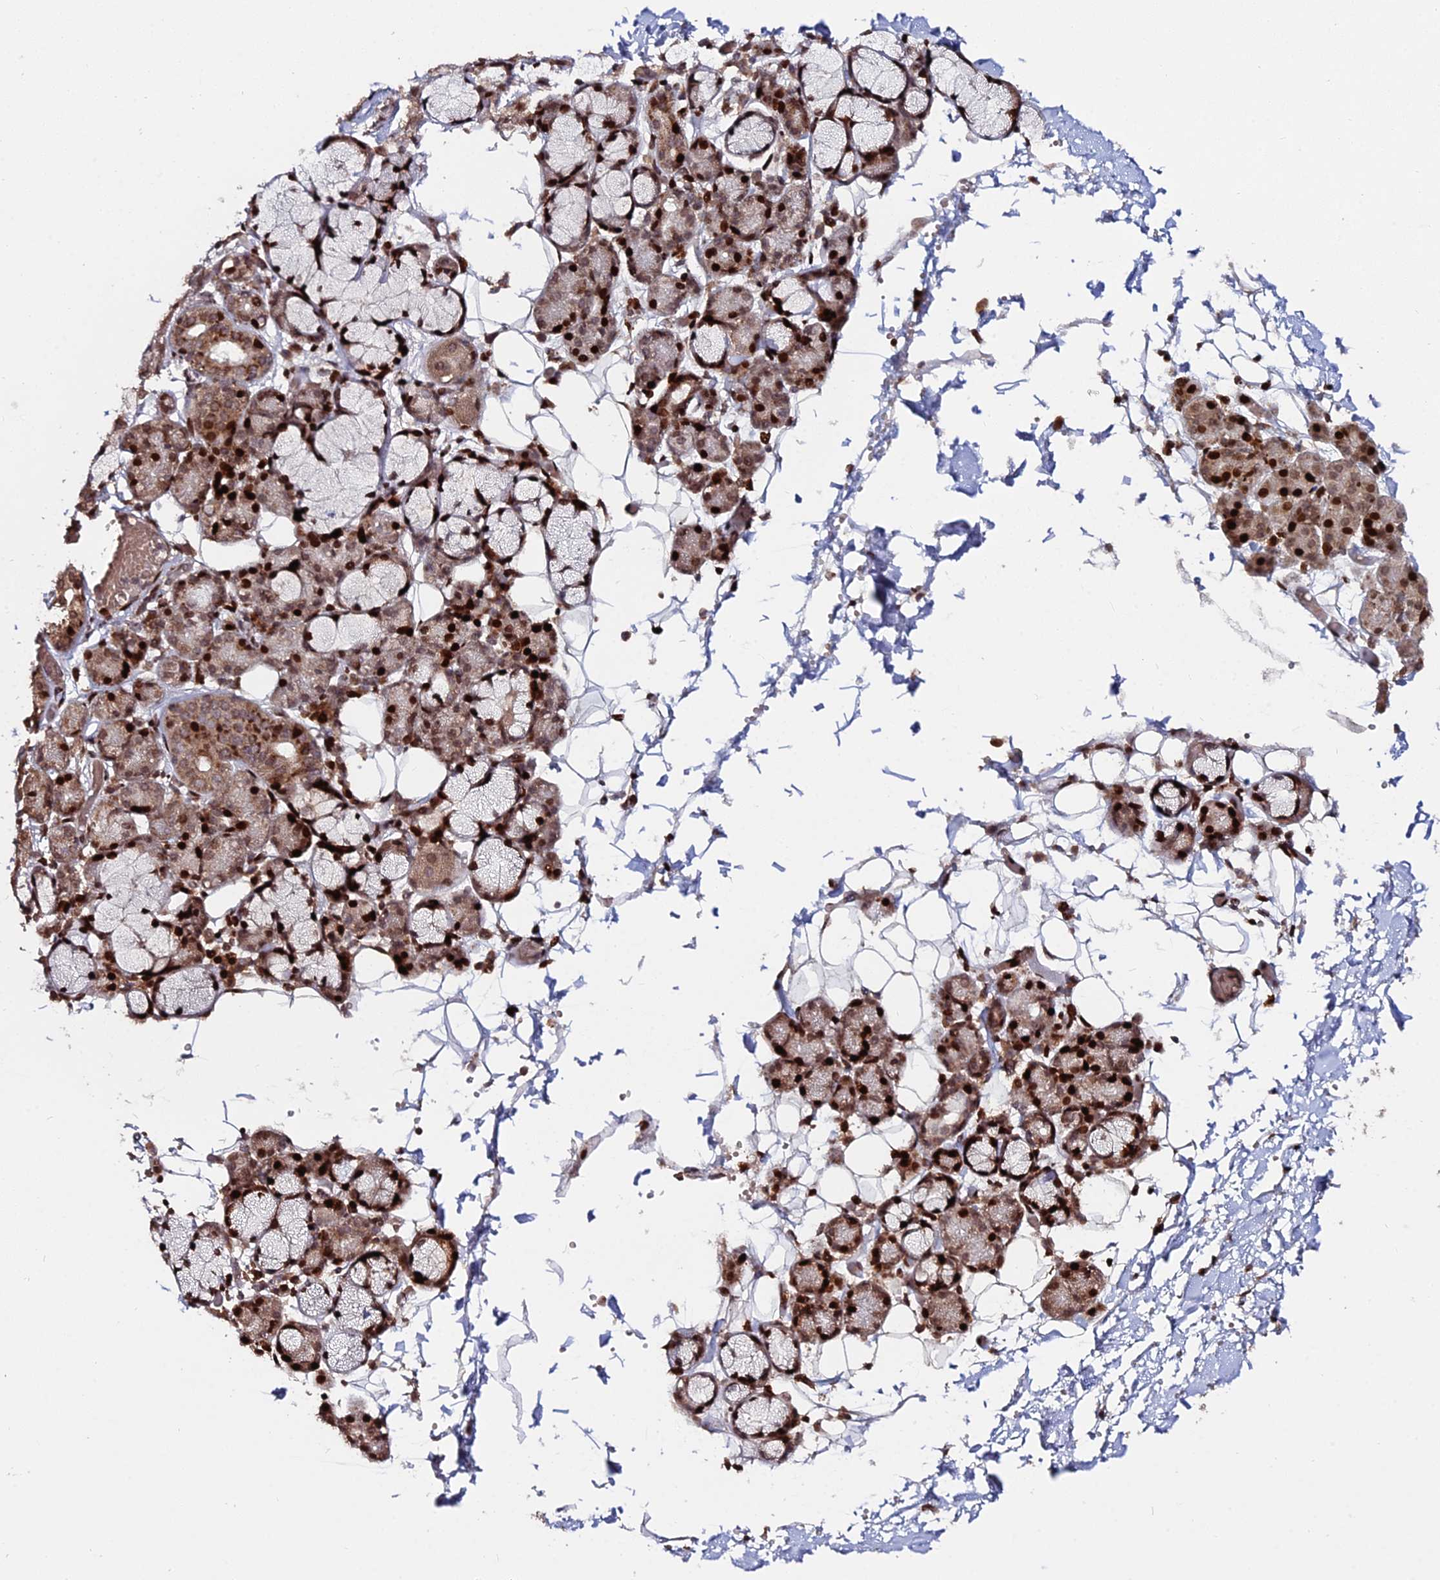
{"staining": {"intensity": "strong", "quantity": ">75%", "location": "nuclear"}, "tissue": "salivary gland", "cell_type": "Glandular cells", "image_type": "normal", "snomed": [{"axis": "morphology", "description": "Normal tissue, NOS"}, {"axis": "topography", "description": "Salivary gland"}], "caption": "Immunohistochemistry (IHC) micrograph of normal salivary gland: salivary gland stained using IHC displays high levels of strong protein expression localized specifically in the nuclear of glandular cells, appearing as a nuclear brown color.", "gene": "RBMS2", "patient": {"sex": "male", "age": 63}}